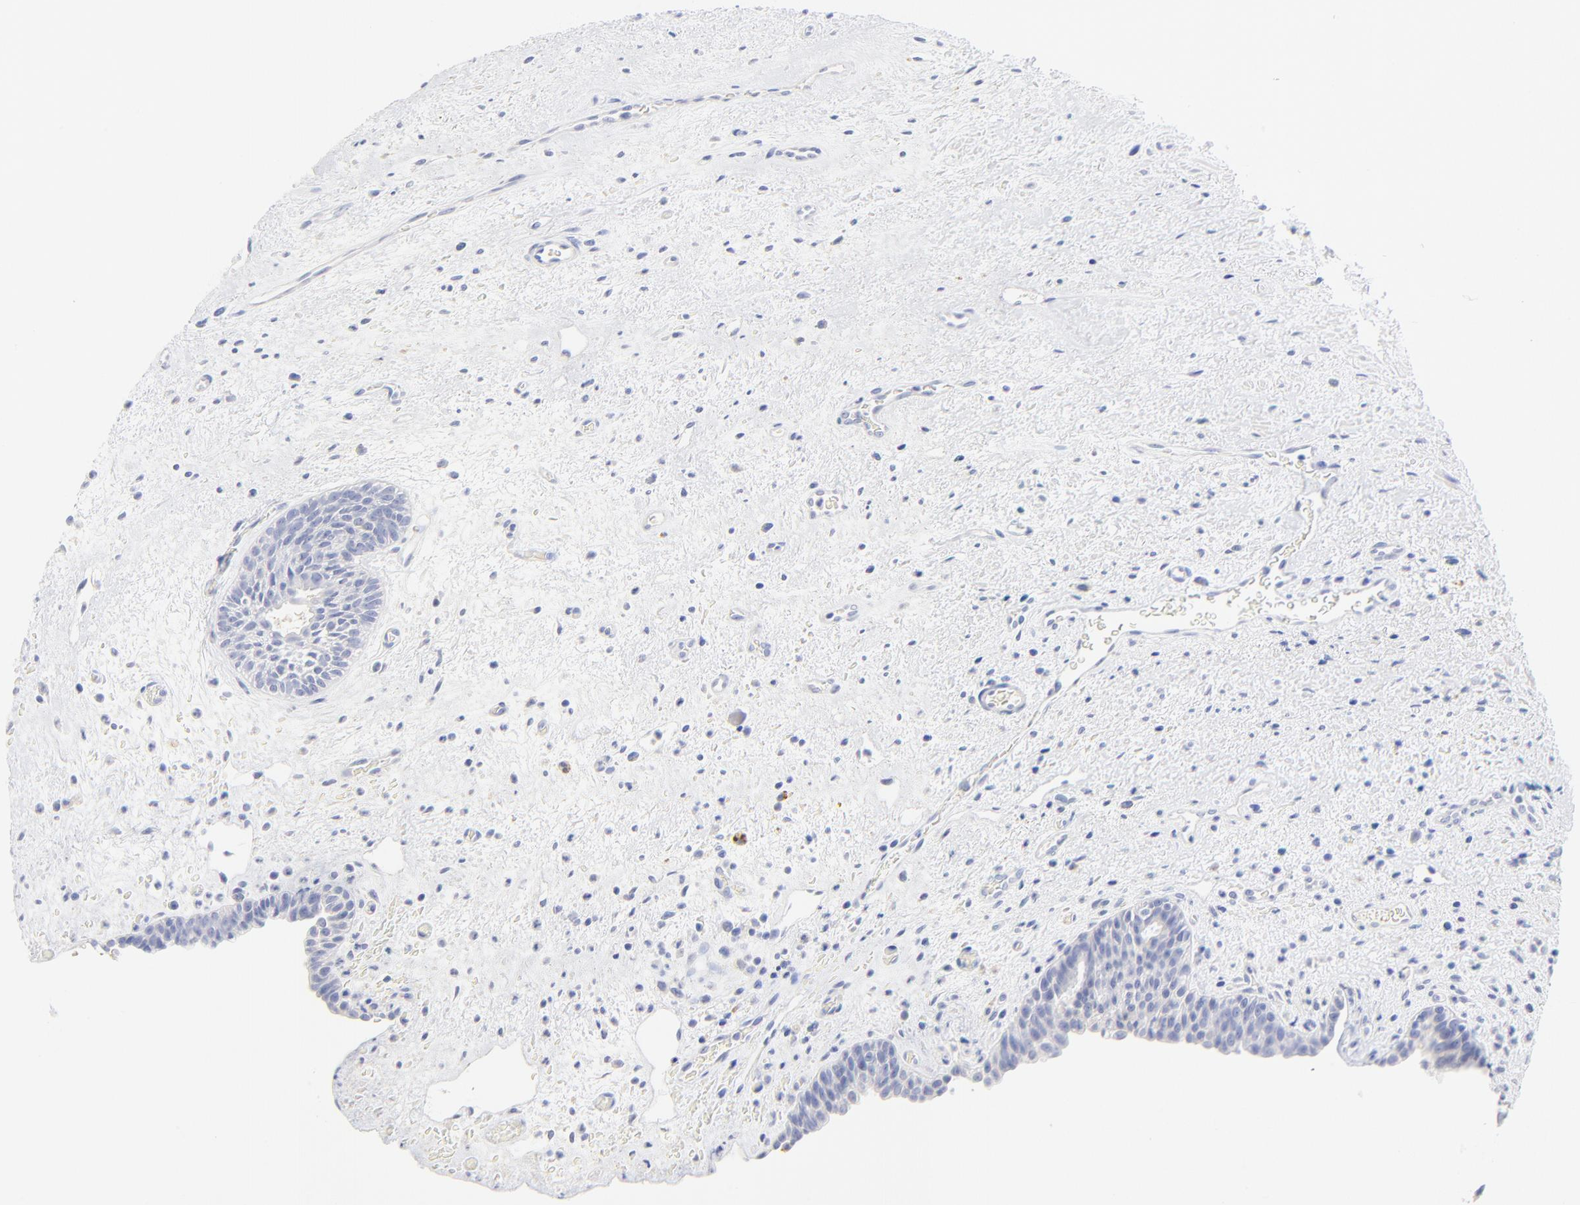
{"staining": {"intensity": "negative", "quantity": "none", "location": "none"}, "tissue": "urinary bladder", "cell_type": "Urothelial cells", "image_type": "normal", "snomed": [{"axis": "morphology", "description": "Normal tissue, NOS"}, {"axis": "topography", "description": "Urinary bladder"}], "caption": "The immunohistochemistry micrograph has no significant positivity in urothelial cells of urinary bladder. (Stains: DAB (3,3'-diaminobenzidine) IHC with hematoxylin counter stain, Microscopy: brightfield microscopy at high magnification).", "gene": "SULT4A1", "patient": {"sex": "male", "age": 48}}